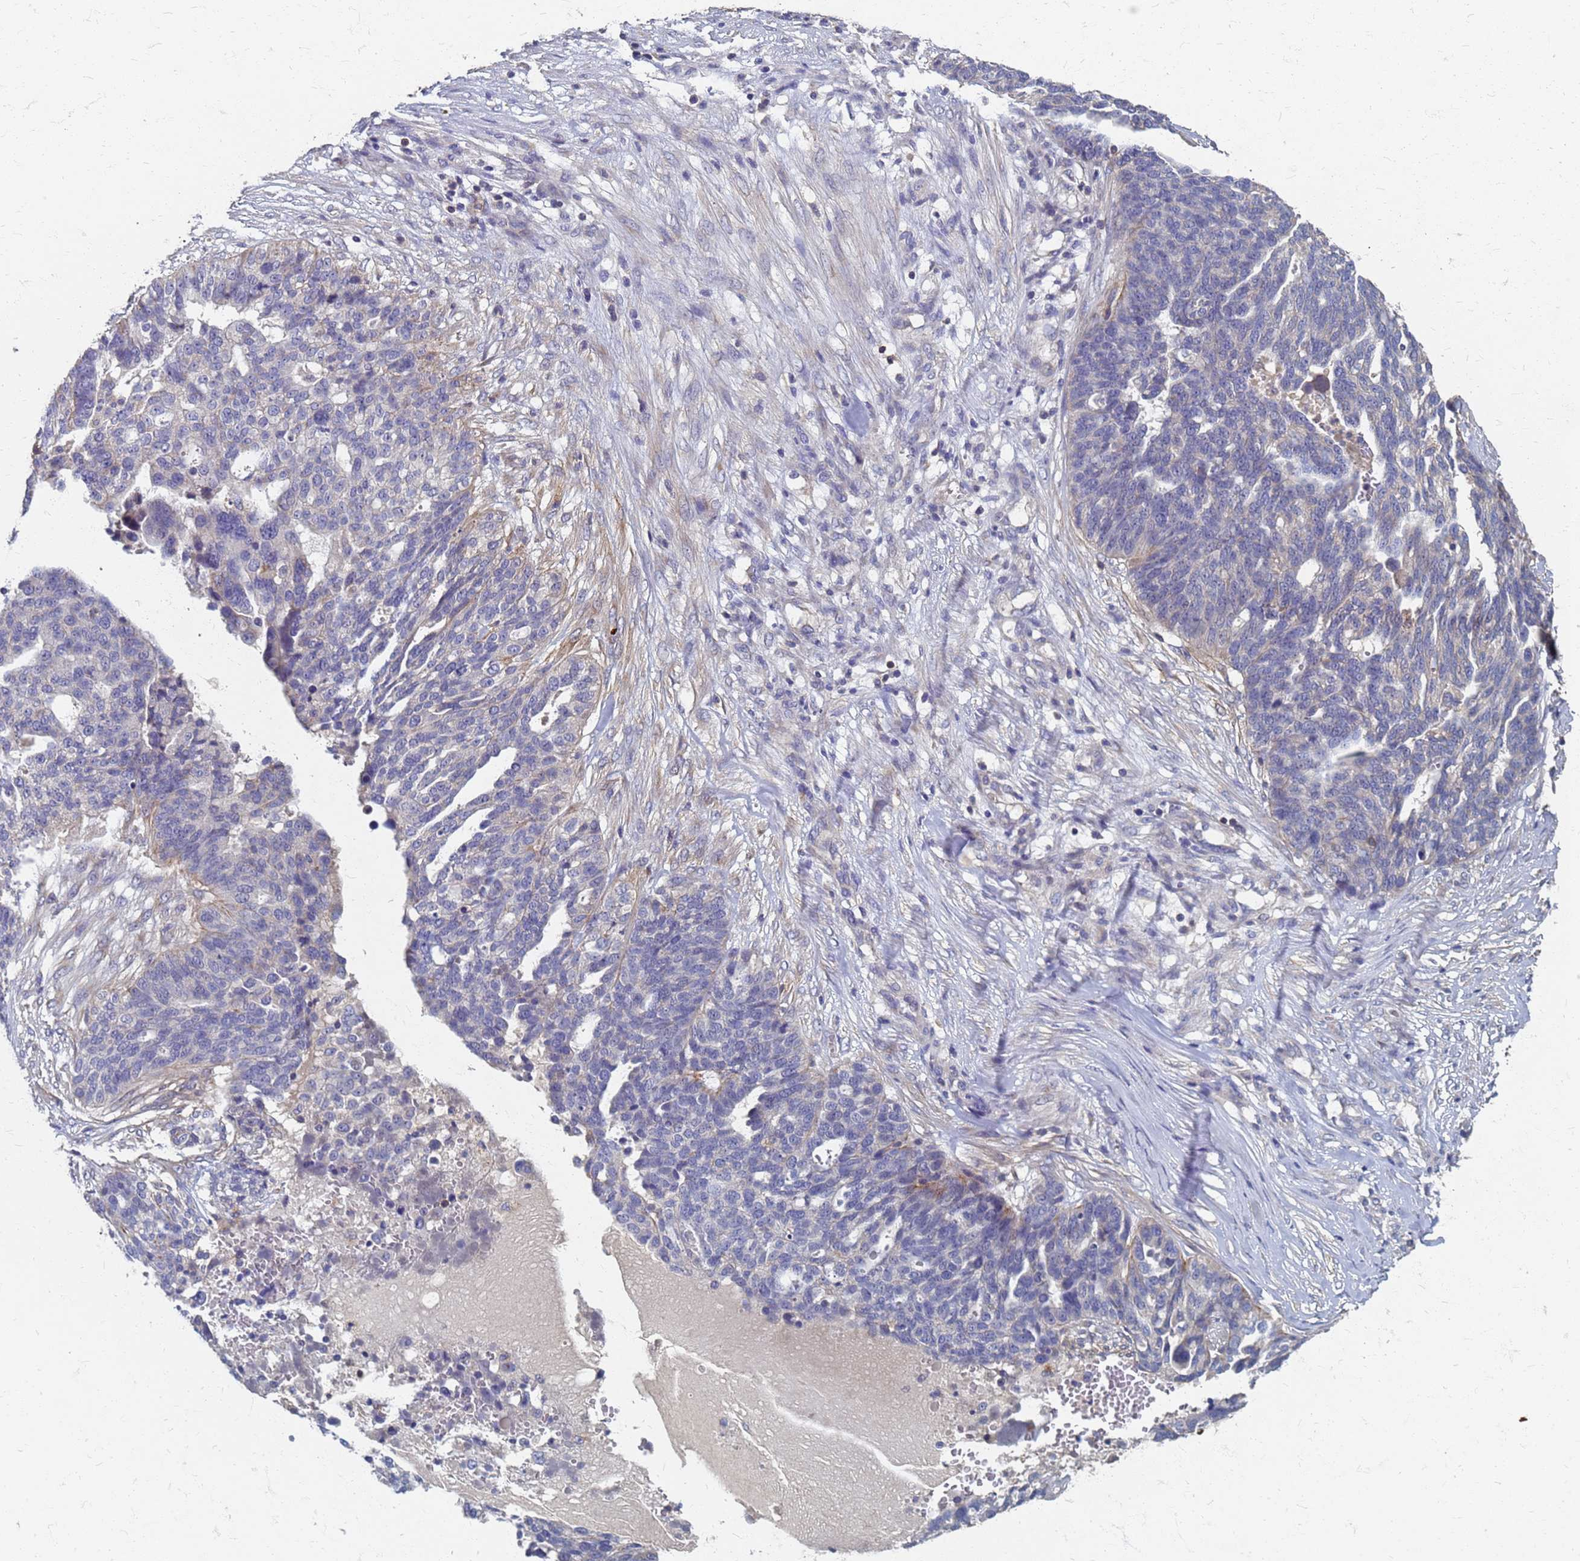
{"staining": {"intensity": "negative", "quantity": "none", "location": "none"}, "tissue": "ovarian cancer", "cell_type": "Tumor cells", "image_type": "cancer", "snomed": [{"axis": "morphology", "description": "Cystadenocarcinoma, serous, NOS"}, {"axis": "topography", "description": "Ovary"}], "caption": "Immunohistochemistry (IHC) image of neoplastic tissue: serous cystadenocarcinoma (ovarian) stained with DAB (3,3'-diaminobenzidine) shows no significant protein positivity in tumor cells.", "gene": "KRCC1", "patient": {"sex": "female", "age": 59}}